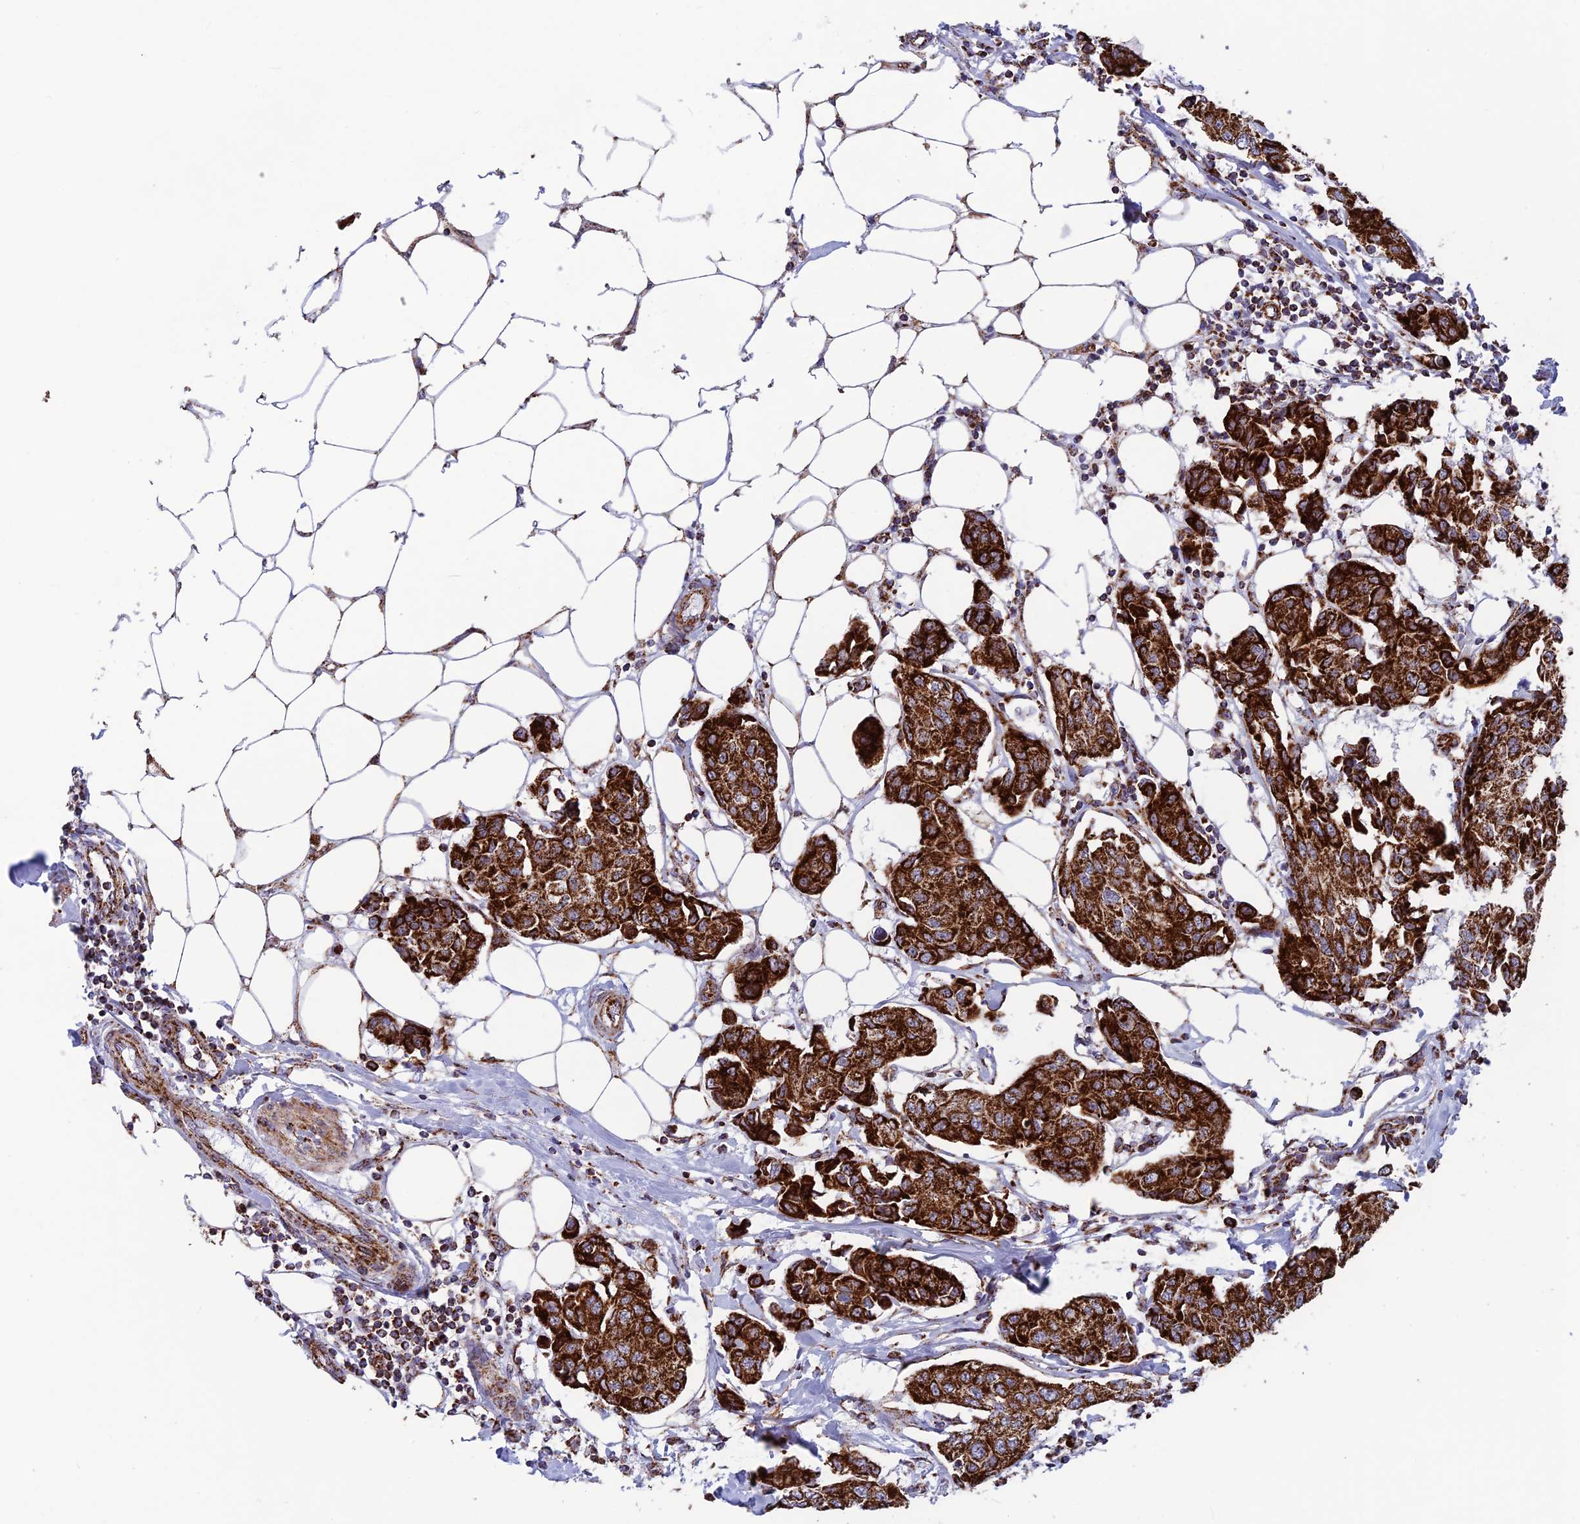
{"staining": {"intensity": "strong", "quantity": ">75%", "location": "cytoplasmic/membranous"}, "tissue": "breast cancer", "cell_type": "Tumor cells", "image_type": "cancer", "snomed": [{"axis": "morphology", "description": "Duct carcinoma"}, {"axis": "topography", "description": "Breast"}], "caption": "Protein staining reveals strong cytoplasmic/membranous staining in about >75% of tumor cells in breast intraductal carcinoma. The protein of interest is shown in brown color, while the nuclei are stained blue.", "gene": "MRPS18B", "patient": {"sex": "female", "age": 80}}